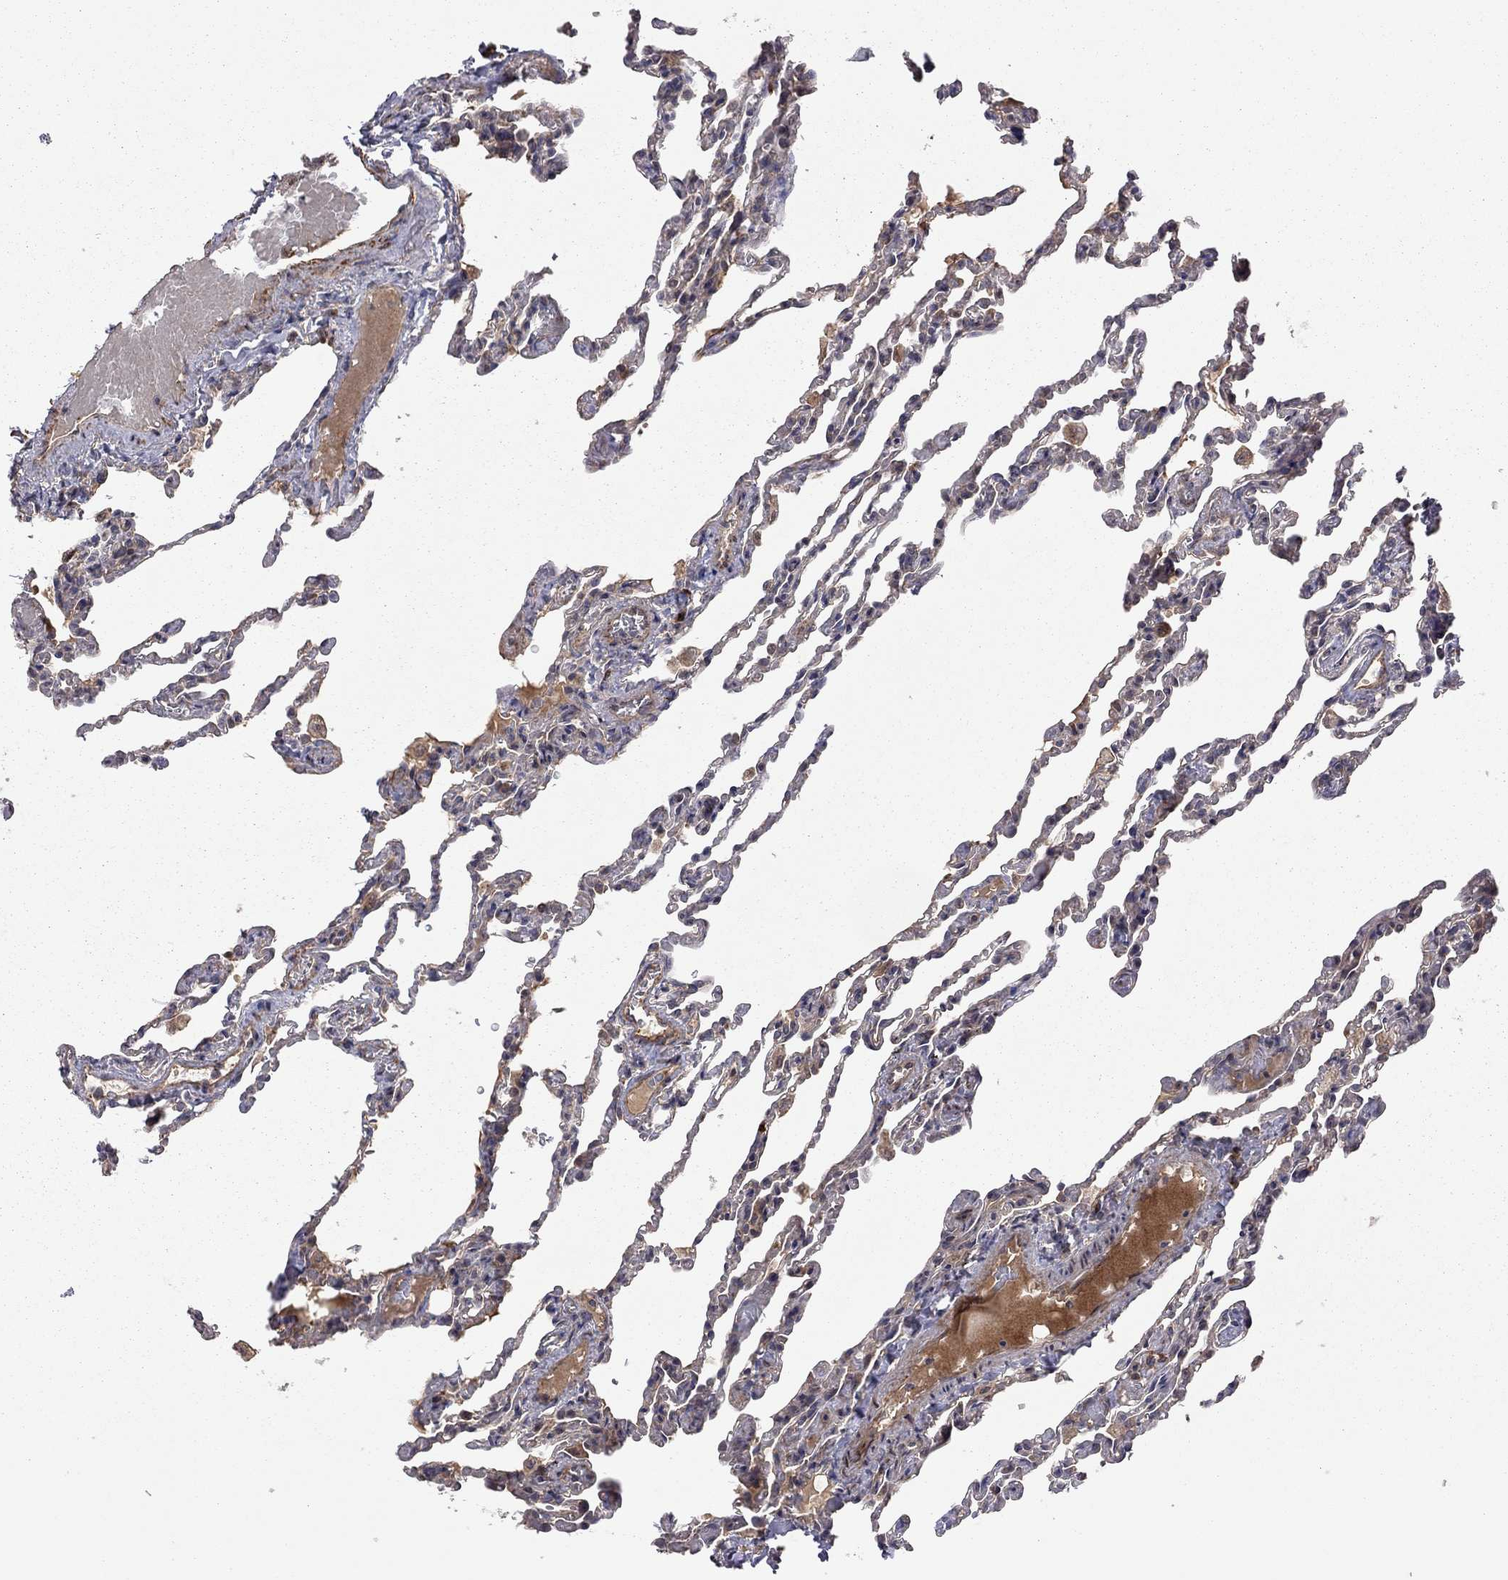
{"staining": {"intensity": "weak", "quantity": "25%-75%", "location": "cytoplasmic/membranous"}, "tissue": "lung", "cell_type": "Alveolar cells", "image_type": "normal", "snomed": [{"axis": "morphology", "description": "Normal tissue, NOS"}, {"axis": "topography", "description": "Lung"}], "caption": "This photomicrograph reveals IHC staining of normal human lung, with low weak cytoplasmic/membranous expression in approximately 25%-75% of alveolar cells.", "gene": "EXOC3L2", "patient": {"sex": "female", "age": 43}}